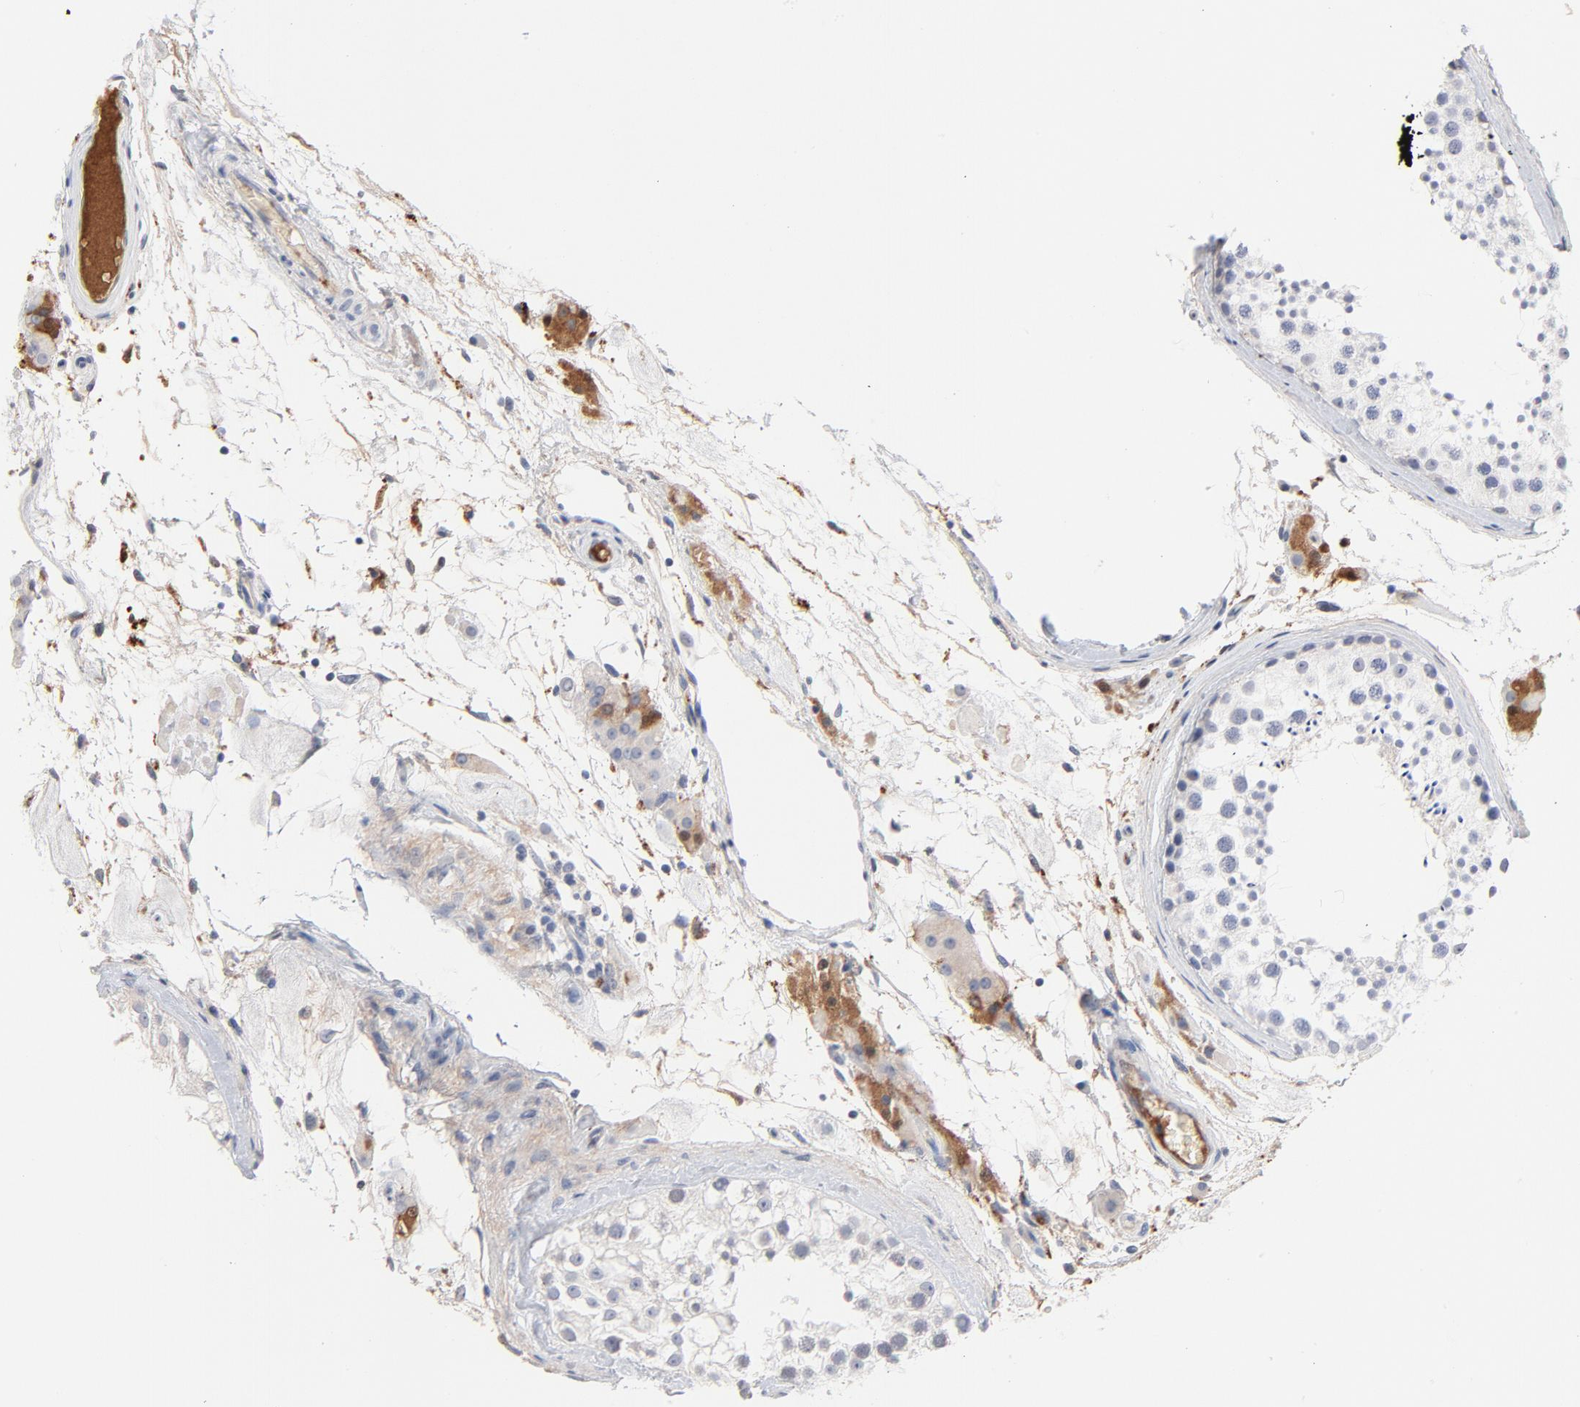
{"staining": {"intensity": "negative", "quantity": "none", "location": "none"}, "tissue": "testis", "cell_type": "Cells in seminiferous ducts", "image_type": "normal", "snomed": [{"axis": "morphology", "description": "Normal tissue, NOS"}, {"axis": "topography", "description": "Testis"}], "caption": "Immunohistochemistry of unremarkable human testis exhibits no staining in cells in seminiferous ducts. (Immunohistochemistry (ihc), brightfield microscopy, high magnification).", "gene": "SERPINA4", "patient": {"sex": "male", "age": 46}}